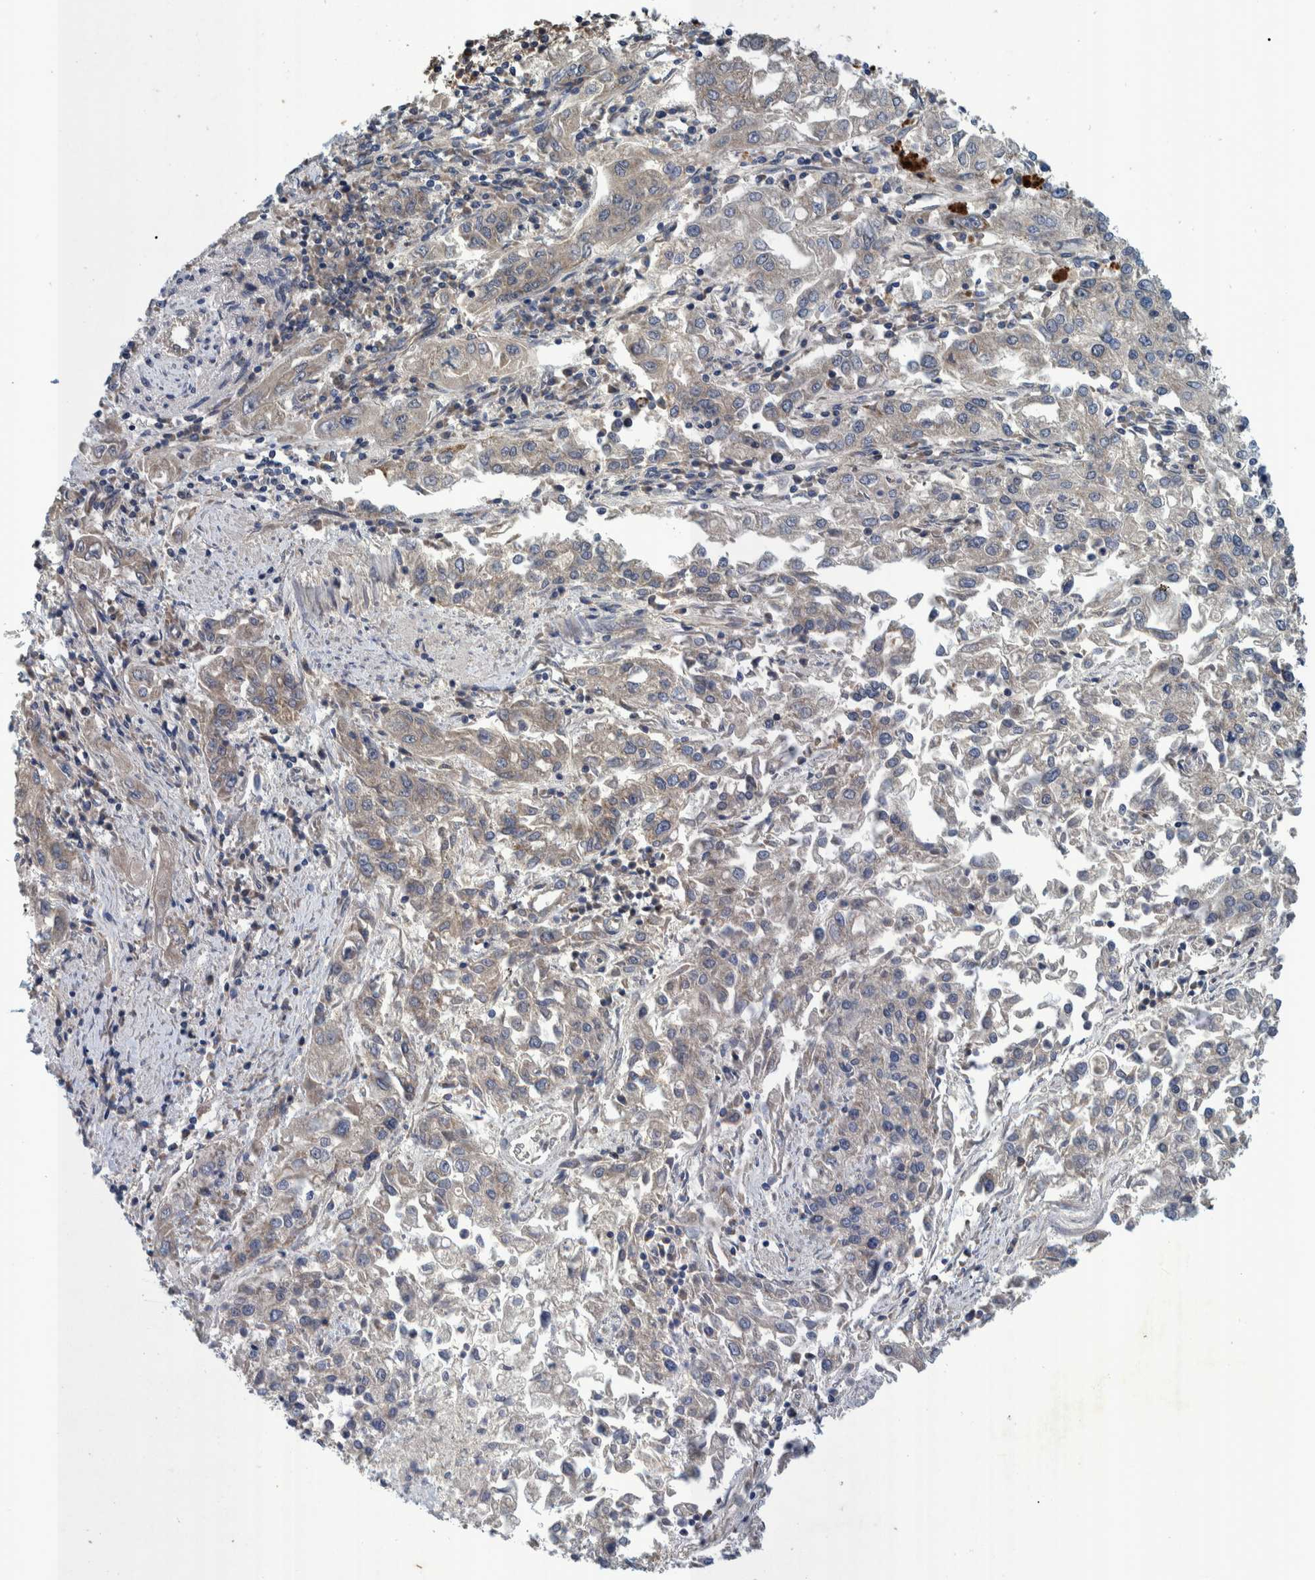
{"staining": {"intensity": "negative", "quantity": "none", "location": "none"}, "tissue": "endometrial cancer", "cell_type": "Tumor cells", "image_type": "cancer", "snomed": [{"axis": "morphology", "description": "Adenocarcinoma, NOS"}, {"axis": "topography", "description": "Endometrium"}], "caption": "This is a image of immunohistochemistry (IHC) staining of endometrial adenocarcinoma, which shows no expression in tumor cells.", "gene": "MRPS7", "patient": {"sex": "female", "age": 49}}